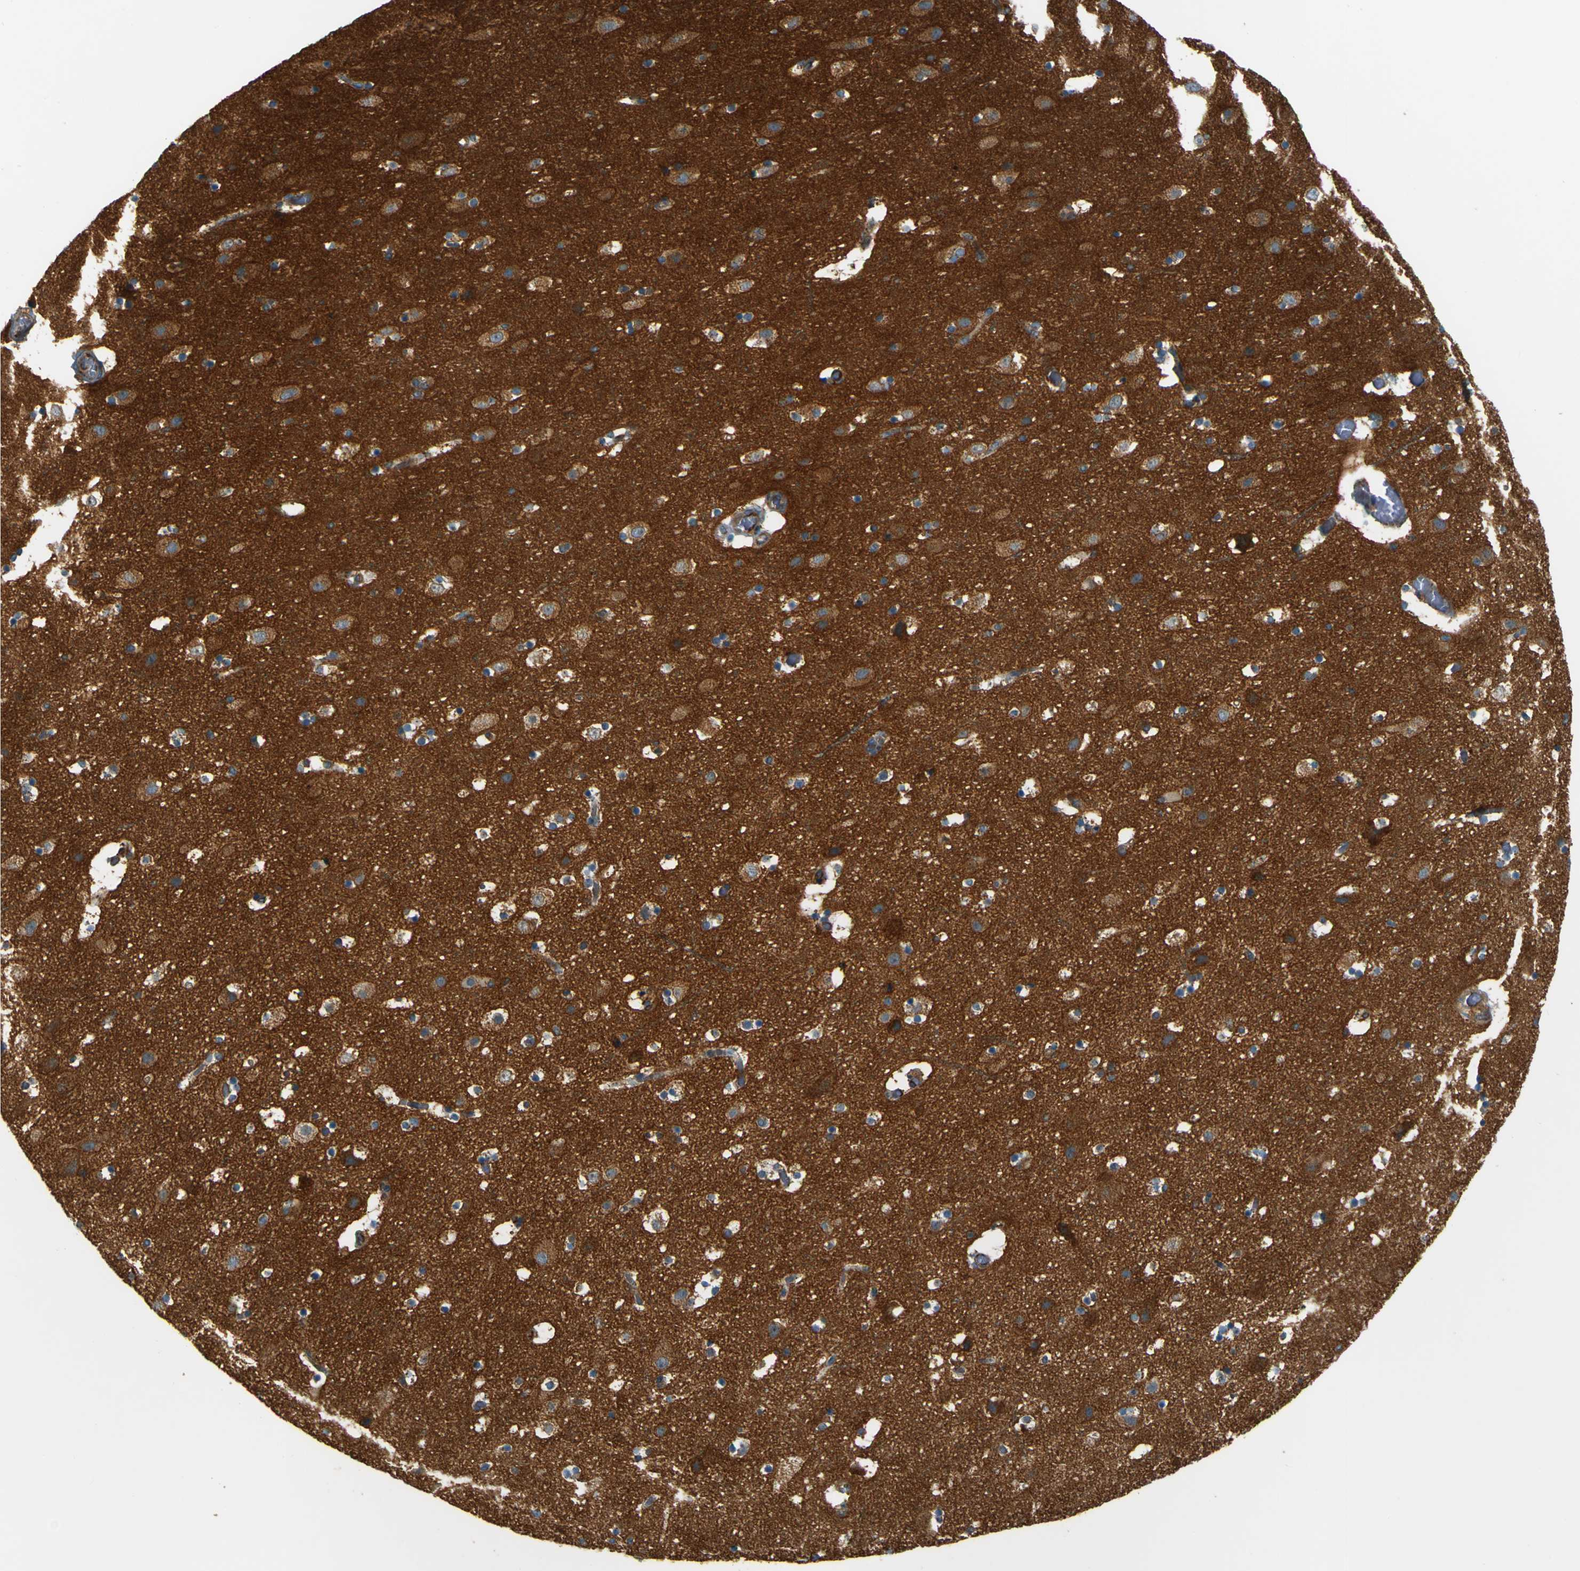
{"staining": {"intensity": "moderate", "quantity": ">75%", "location": "cytoplasmic/membranous"}, "tissue": "cerebral cortex", "cell_type": "Endothelial cells", "image_type": "normal", "snomed": [{"axis": "morphology", "description": "Normal tissue, NOS"}, {"axis": "topography", "description": "Cerebral cortex"}], "caption": "Immunohistochemical staining of normal cerebral cortex exhibits medium levels of moderate cytoplasmic/membranous staining in about >75% of endothelial cells.", "gene": "DNAJC5", "patient": {"sex": "male", "age": 45}}